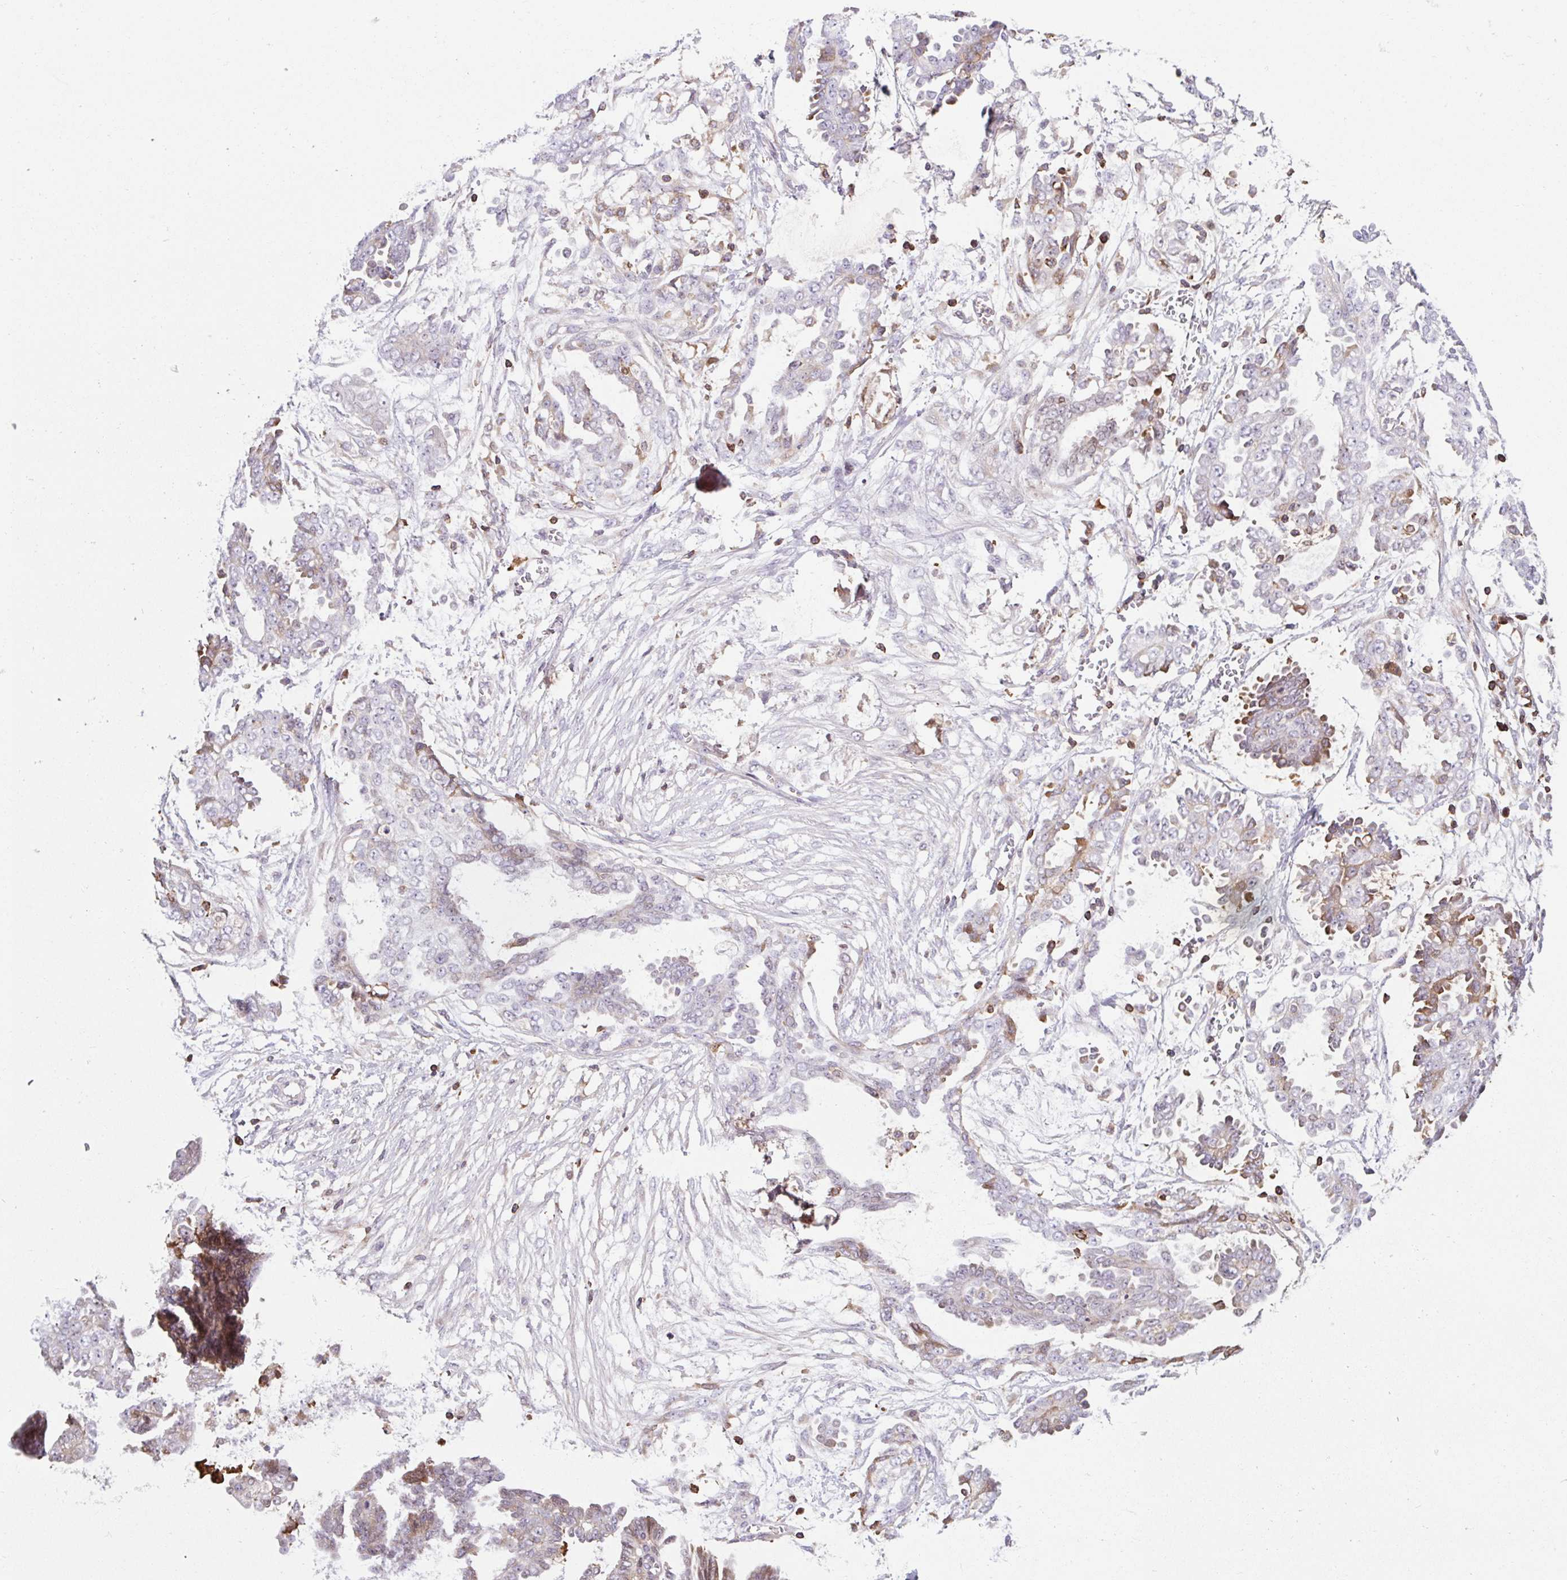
{"staining": {"intensity": "weak", "quantity": "<25%", "location": "cytoplasmic/membranous"}, "tissue": "ovarian cancer", "cell_type": "Tumor cells", "image_type": "cancer", "snomed": [{"axis": "morphology", "description": "Cystadenocarcinoma, serous, NOS"}, {"axis": "topography", "description": "Ovary"}], "caption": "A photomicrograph of human ovarian cancer is negative for staining in tumor cells. Brightfield microscopy of immunohistochemistry (IHC) stained with DAB (3,3'-diaminobenzidine) (brown) and hematoxylin (blue), captured at high magnification.", "gene": "TPRG1", "patient": {"sex": "female", "age": 71}}